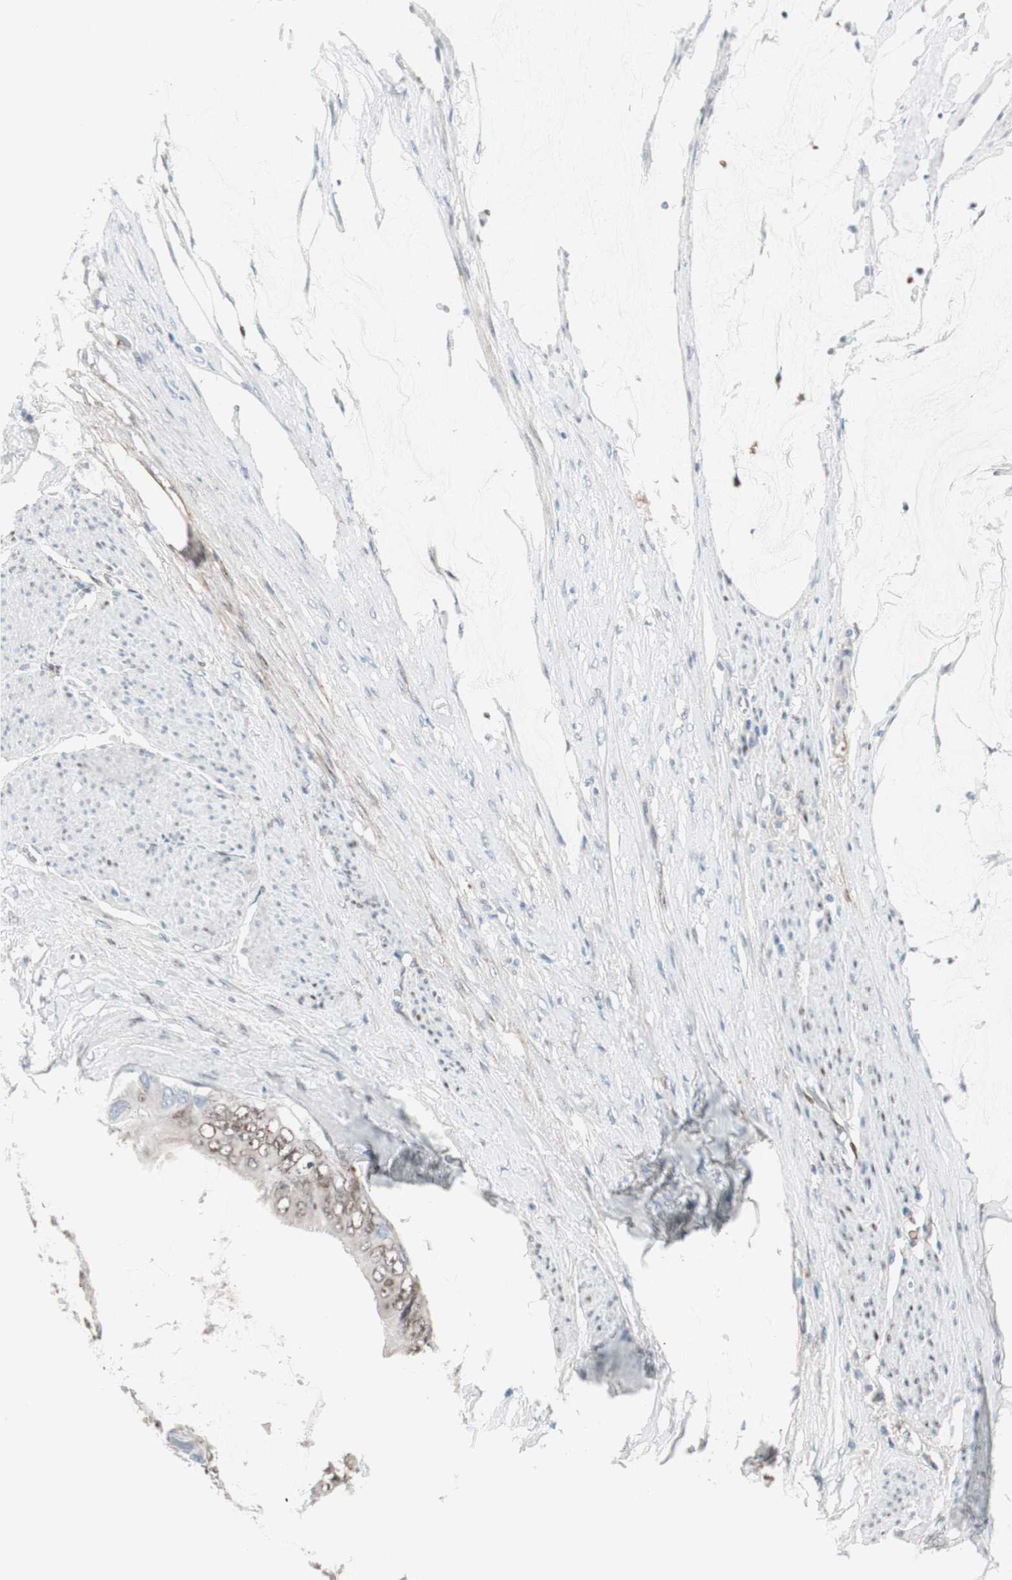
{"staining": {"intensity": "weak", "quantity": "25%-75%", "location": "nuclear"}, "tissue": "colorectal cancer", "cell_type": "Tumor cells", "image_type": "cancer", "snomed": [{"axis": "morphology", "description": "Normal tissue, NOS"}, {"axis": "morphology", "description": "Adenocarcinoma, NOS"}, {"axis": "topography", "description": "Rectum"}, {"axis": "topography", "description": "Peripheral nerve tissue"}], "caption": "Weak nuclear expression for a protein is seen in approximately 25%-75% of tumor cells of colorectal cancer (adenocarcinoma) using immunohistochemistry.", "gene": "FOSL1", "patient": {"sex": "female", "age": 77}}